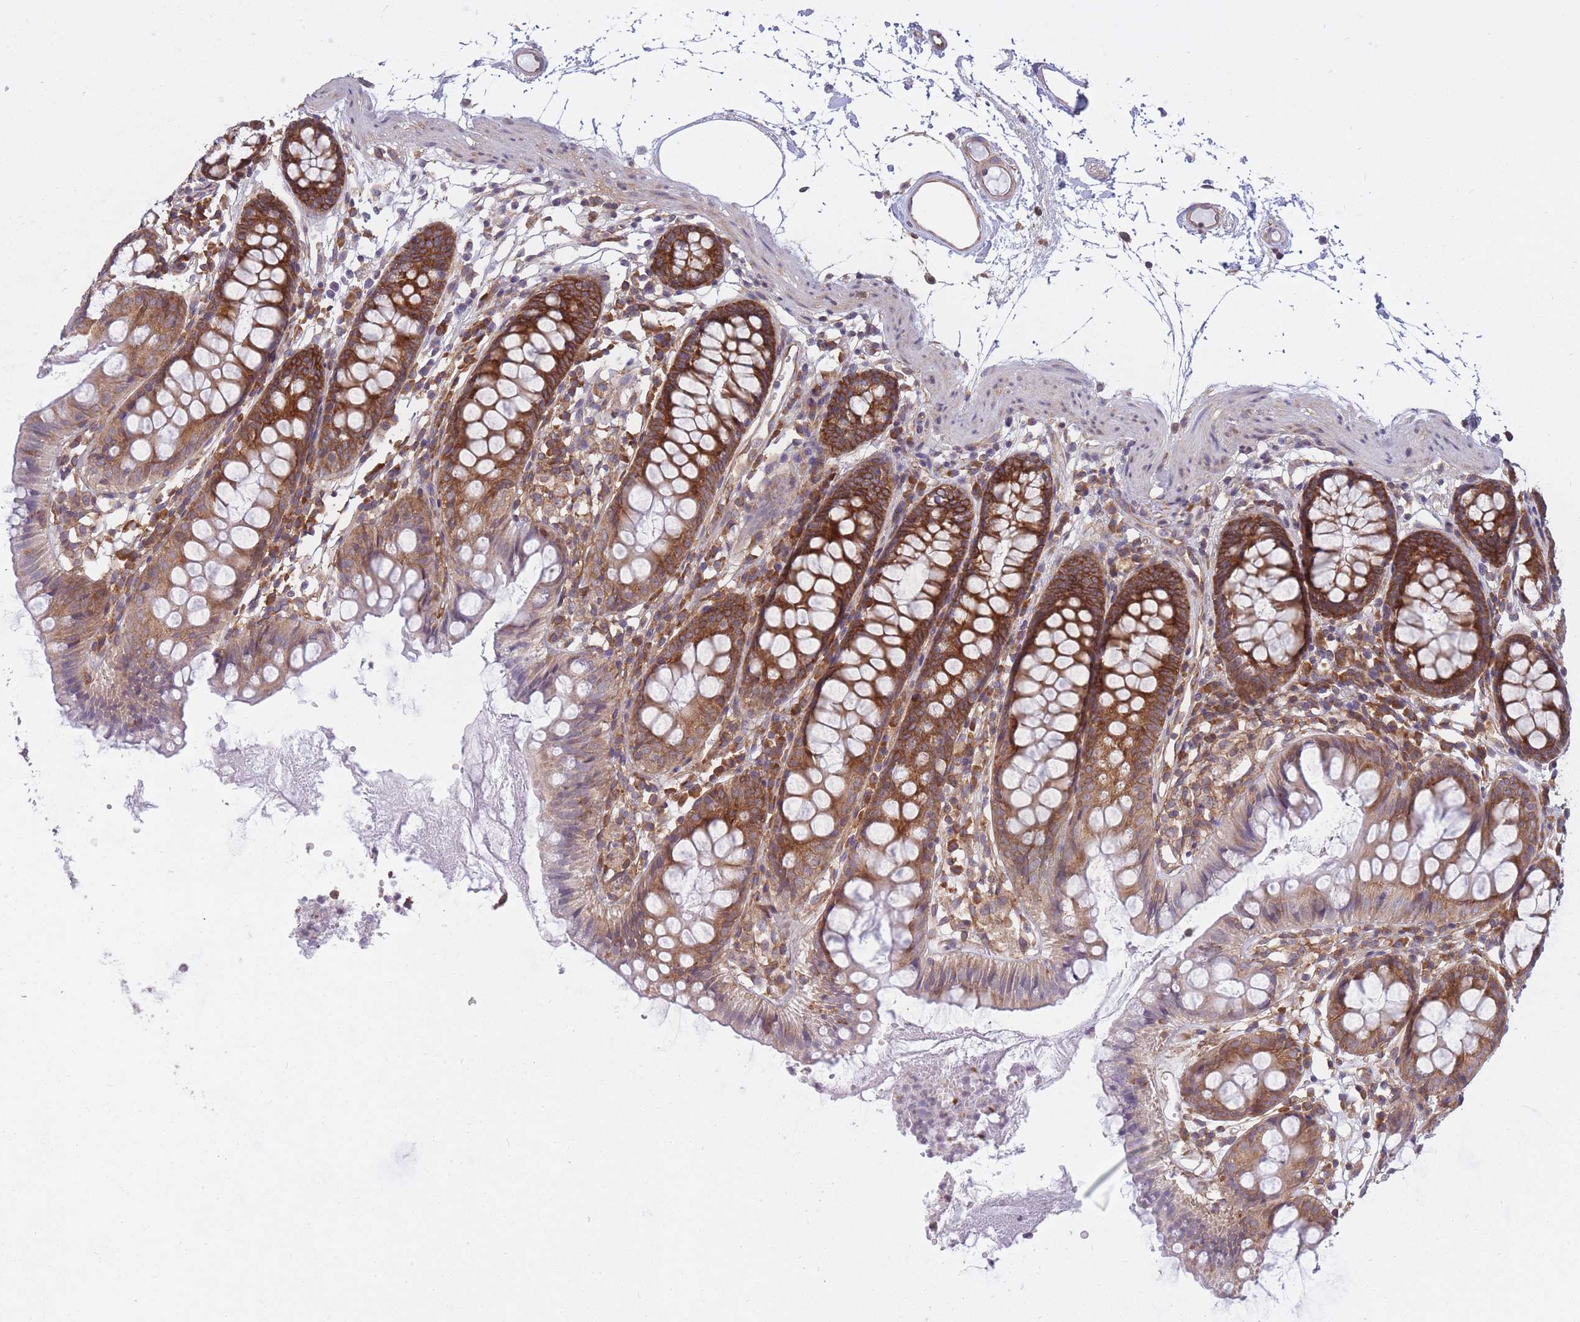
{"staining": {"intensity": "moderate", "quantity": ">75%", "location": "cytoplasmic/membranous"}, "tissue": "colon", "cell_type": "Endothelial cells", "image_type": "normal", "snomed": [{"axis": "morphology", "description": "Normal tissue, NOS"}, {"axis": "topography", "description": "Colon"}], "caption": "Colon stained with immunohistochemistry (IHC) reveals moderate cytoplasmic/membranous staining in approximately >75% of endothelial cells. (DAB = brown stain, brightfield microscopy at high magnification).", "gene": "CCDC124", "patient": {"sex": "female", "age": 84}}